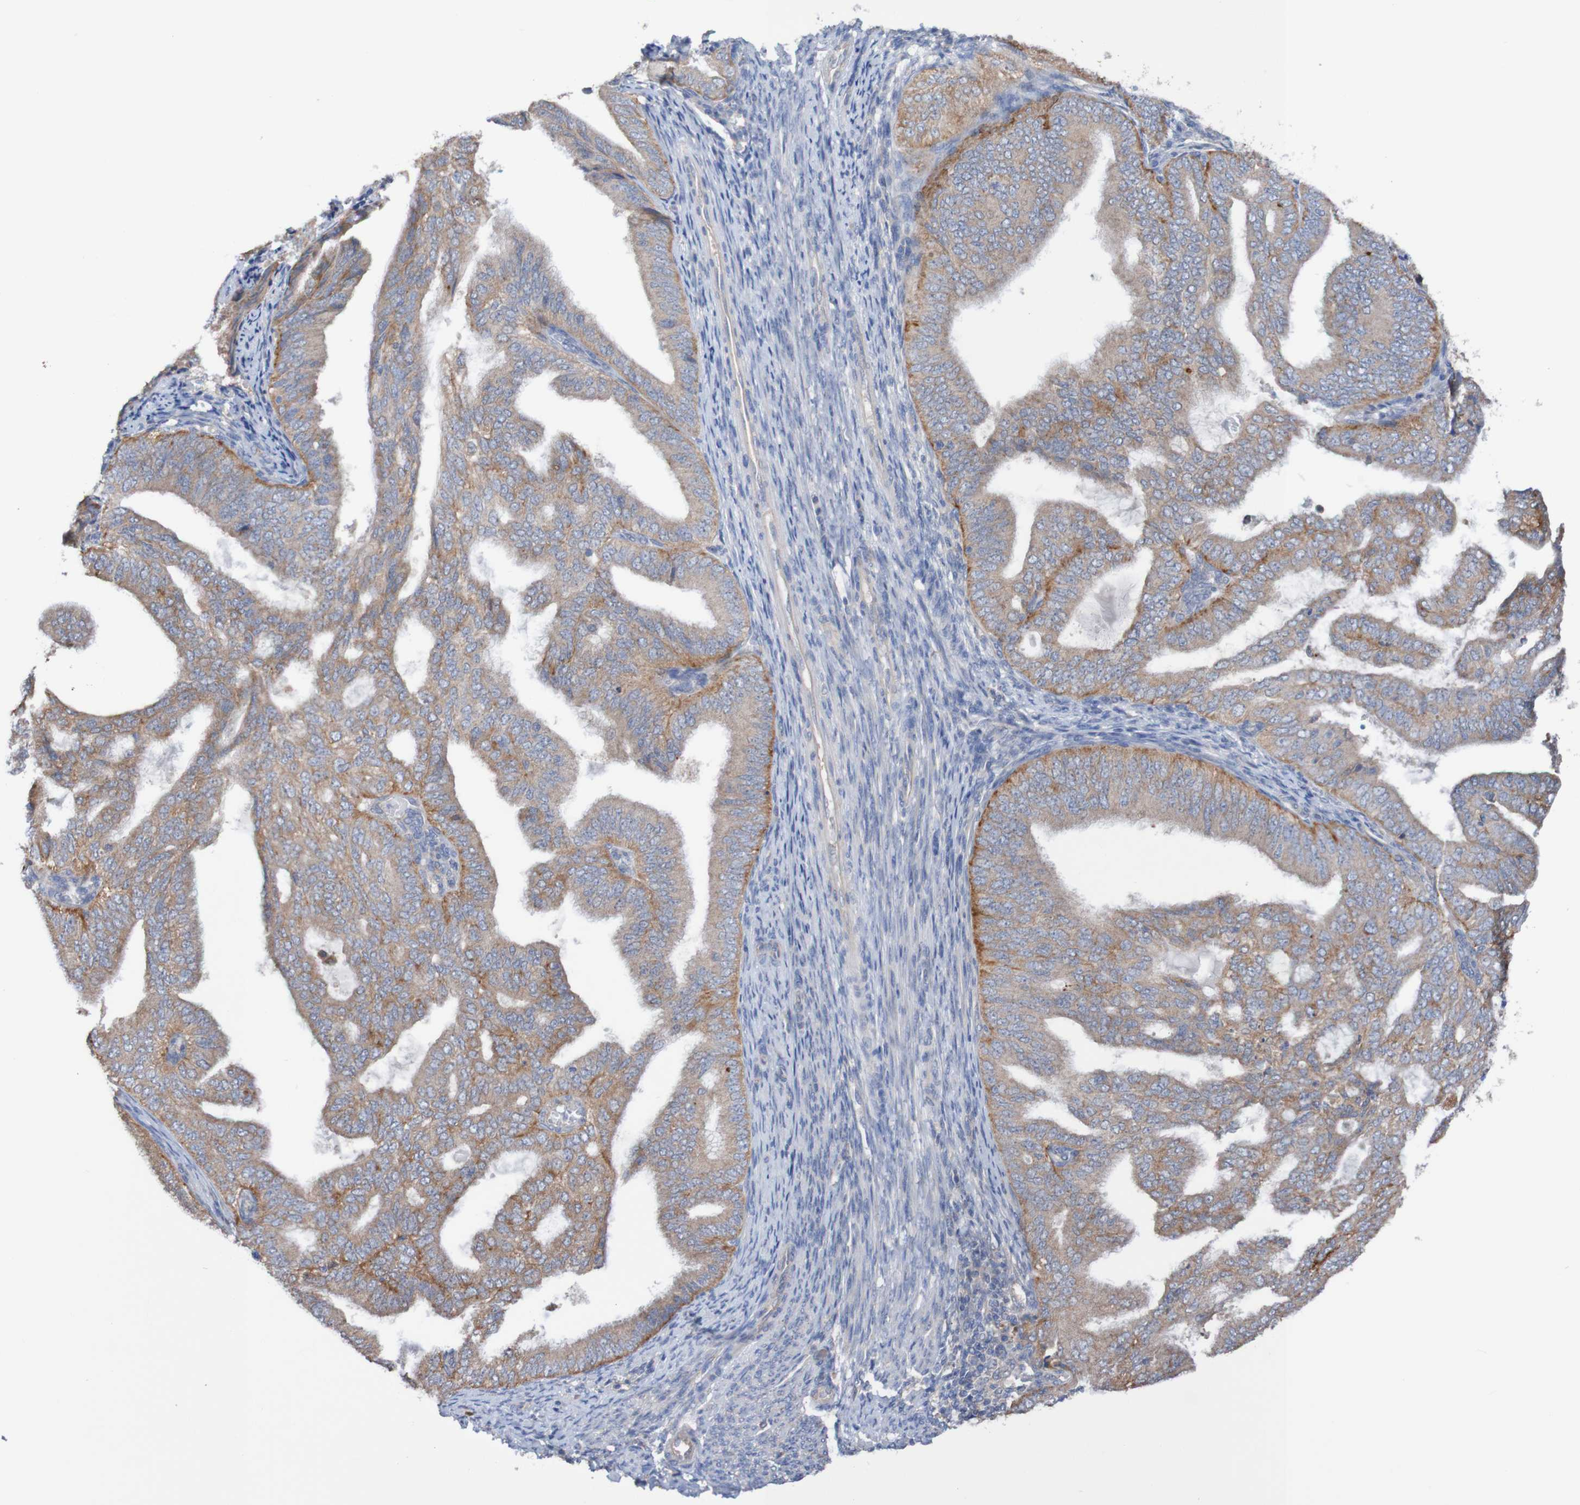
{"staining": {"intensity": "moderate", "quantity": ">75%", "location": "cytoplasmic/membranous"}, "tissue": "endometrial cancer", "cell_type": "Tumor cells", "image_type": "cancer", "snomed": [{"axis": "morphology", "description": "Adenocarcinoma, NOS"}, {"axis": "topography", "description": "Endometrium"}], "caption": "Endometrial cancer (adenocarcinoma) stained with immunohistochemistry demonstrates moderate cytoplasmic/membranous staining in approximately >75% of tumor cells.", "gene": "PHYH", "patient": {"sex": "female", "age": 58}}